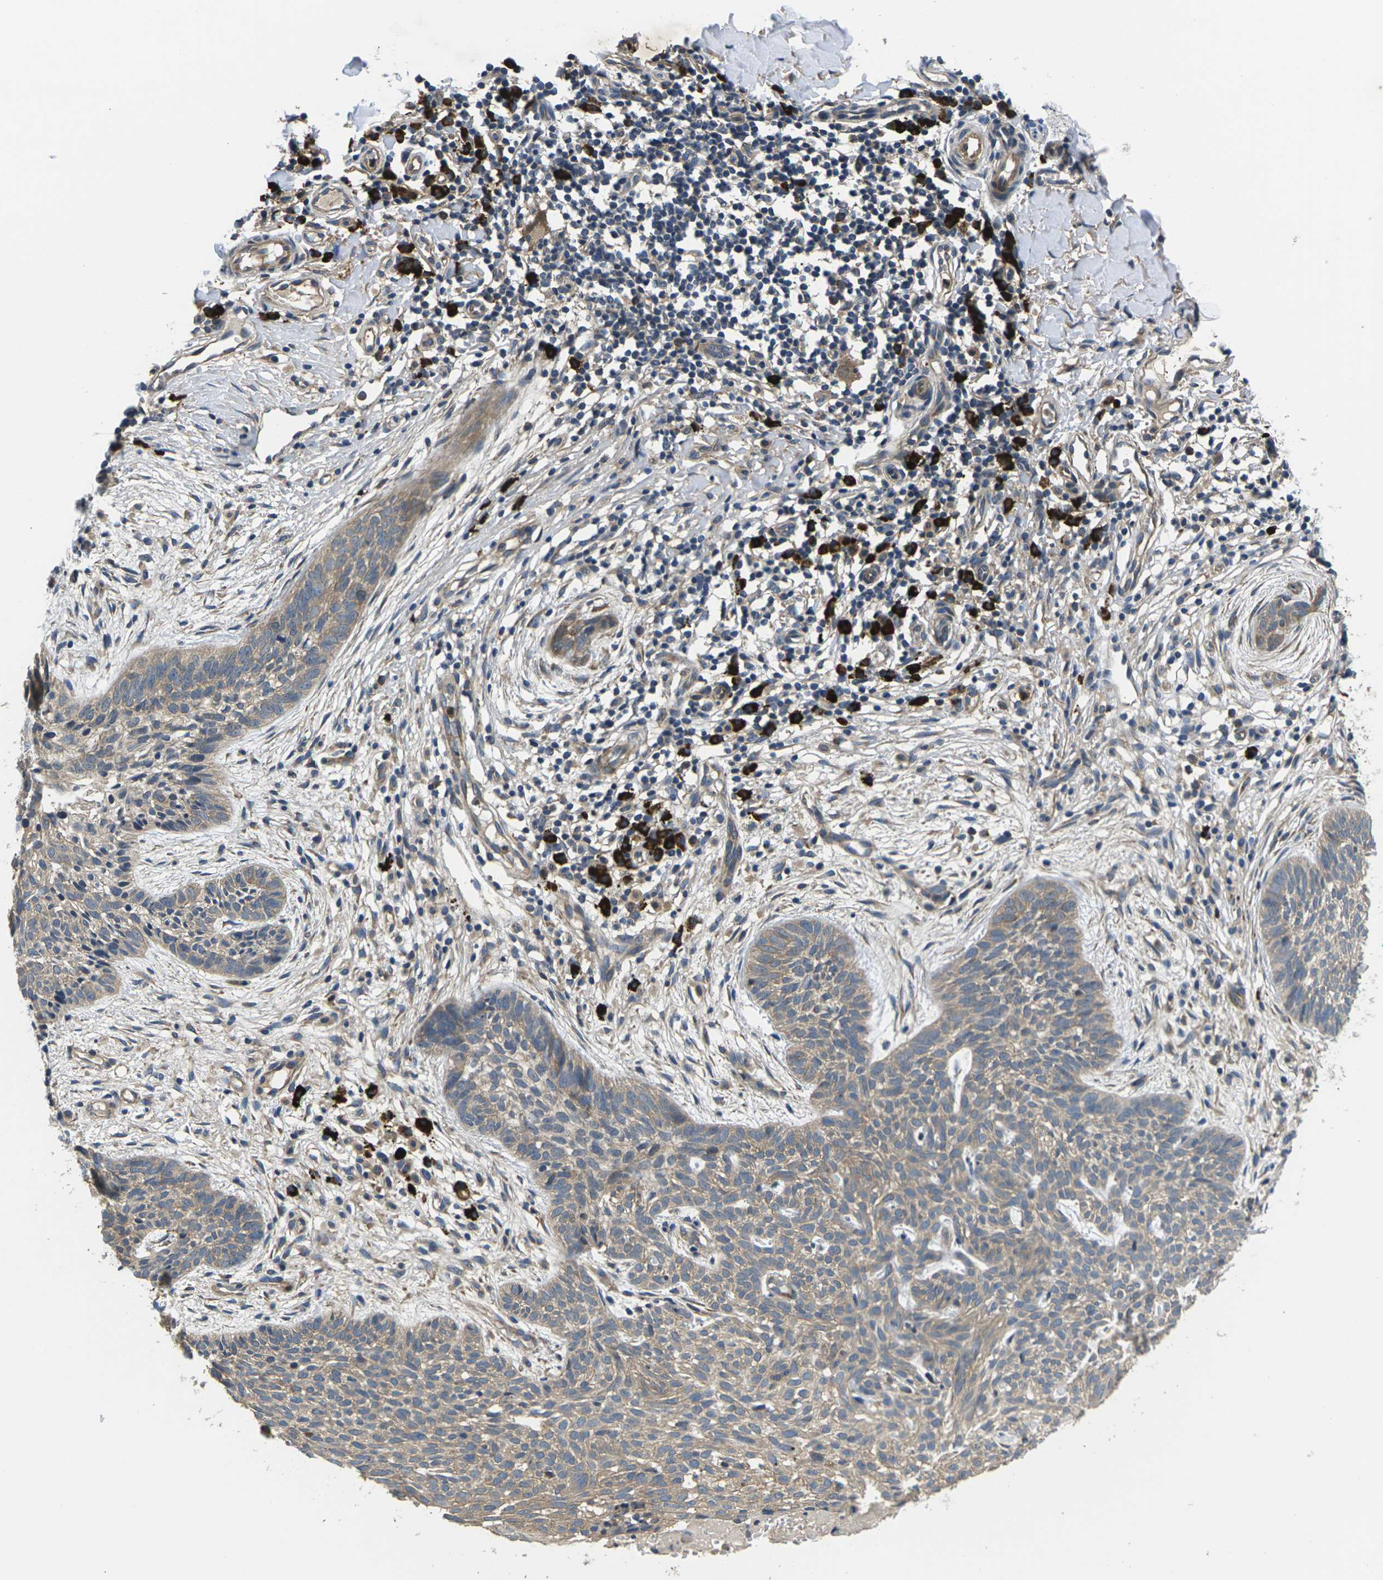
{"staining": {"intensity": "weak", "quantity": ">75%", "location": "cytoplasmic/membranous"}, "tissue": "skin cancer", "cell_type": "Tumor cells", "image_type": "cancer", "snomed": [{"axis": "morphology", "description": "Basal cell carcinoma"}, {"axis": "topography", "description": "Skin"}], "caption": "Immunohistochemistry of skin cancer reveals low levels of weak cytoplasmic/membranous expression in about >75% of tumor cells.", "gene": "PLCE1", "patient": {"sex": "female", "age": 59}}